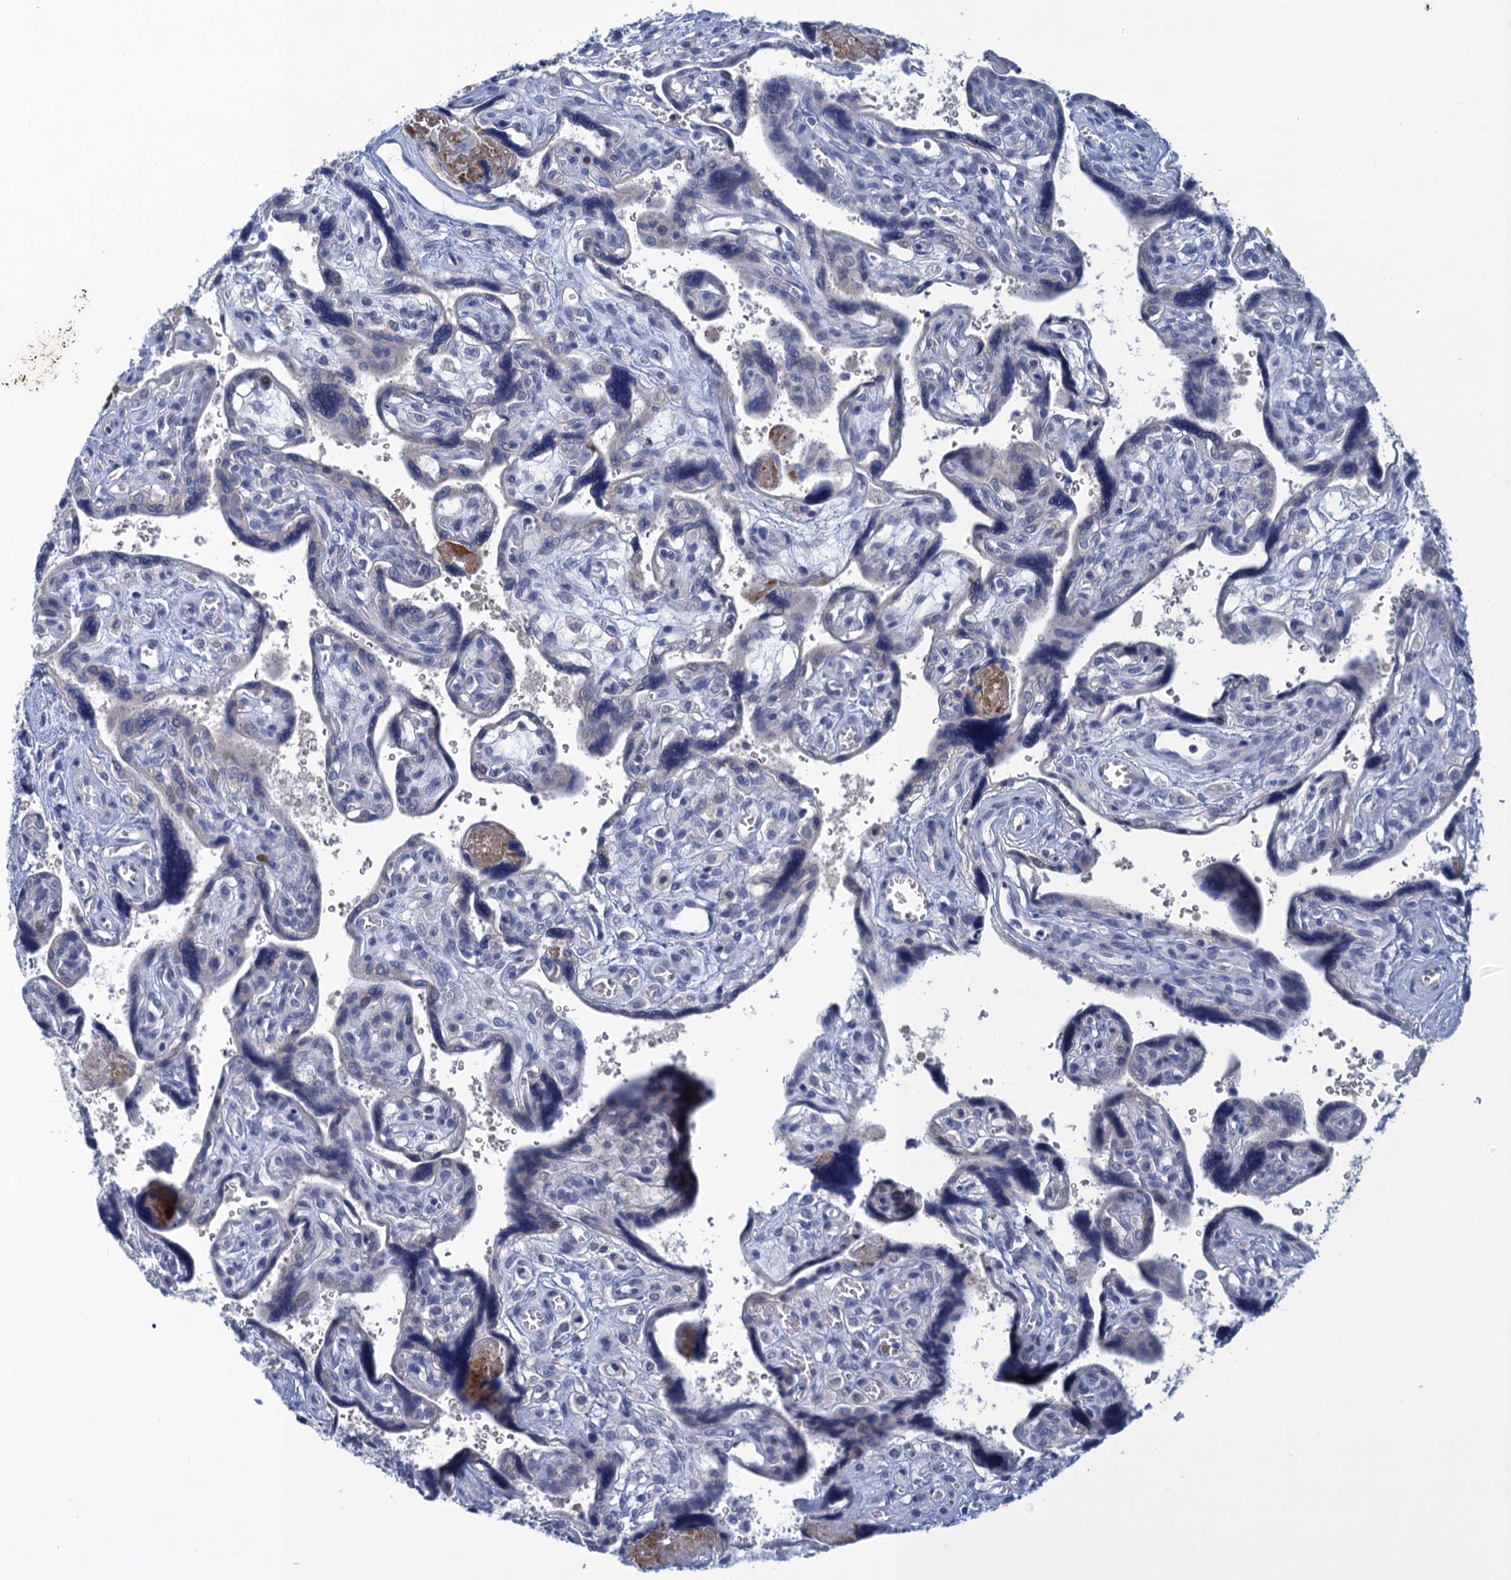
{"staining": {"intensity": "negative", "quantity": "none", "location": "none"}, "tissue": "placenta", "cell_type": "Trophoblastic cells", "image_type": "normal", "snomed": [{"axis": "morphology", "description": "Normal tissue, NOS"}, {"axis": "topography", "description": "Placenta"}], "caption": "Photomicrograph shows no significant protein positivity in trophoblastic cells of normal placenta. (DAB (3,3'-diaminobenzidine) immunohistochemistry visualized using brightfield microscopy, high magnification).", "gene": "SCEL", "patient": {"sex": "female", "age": 39}}